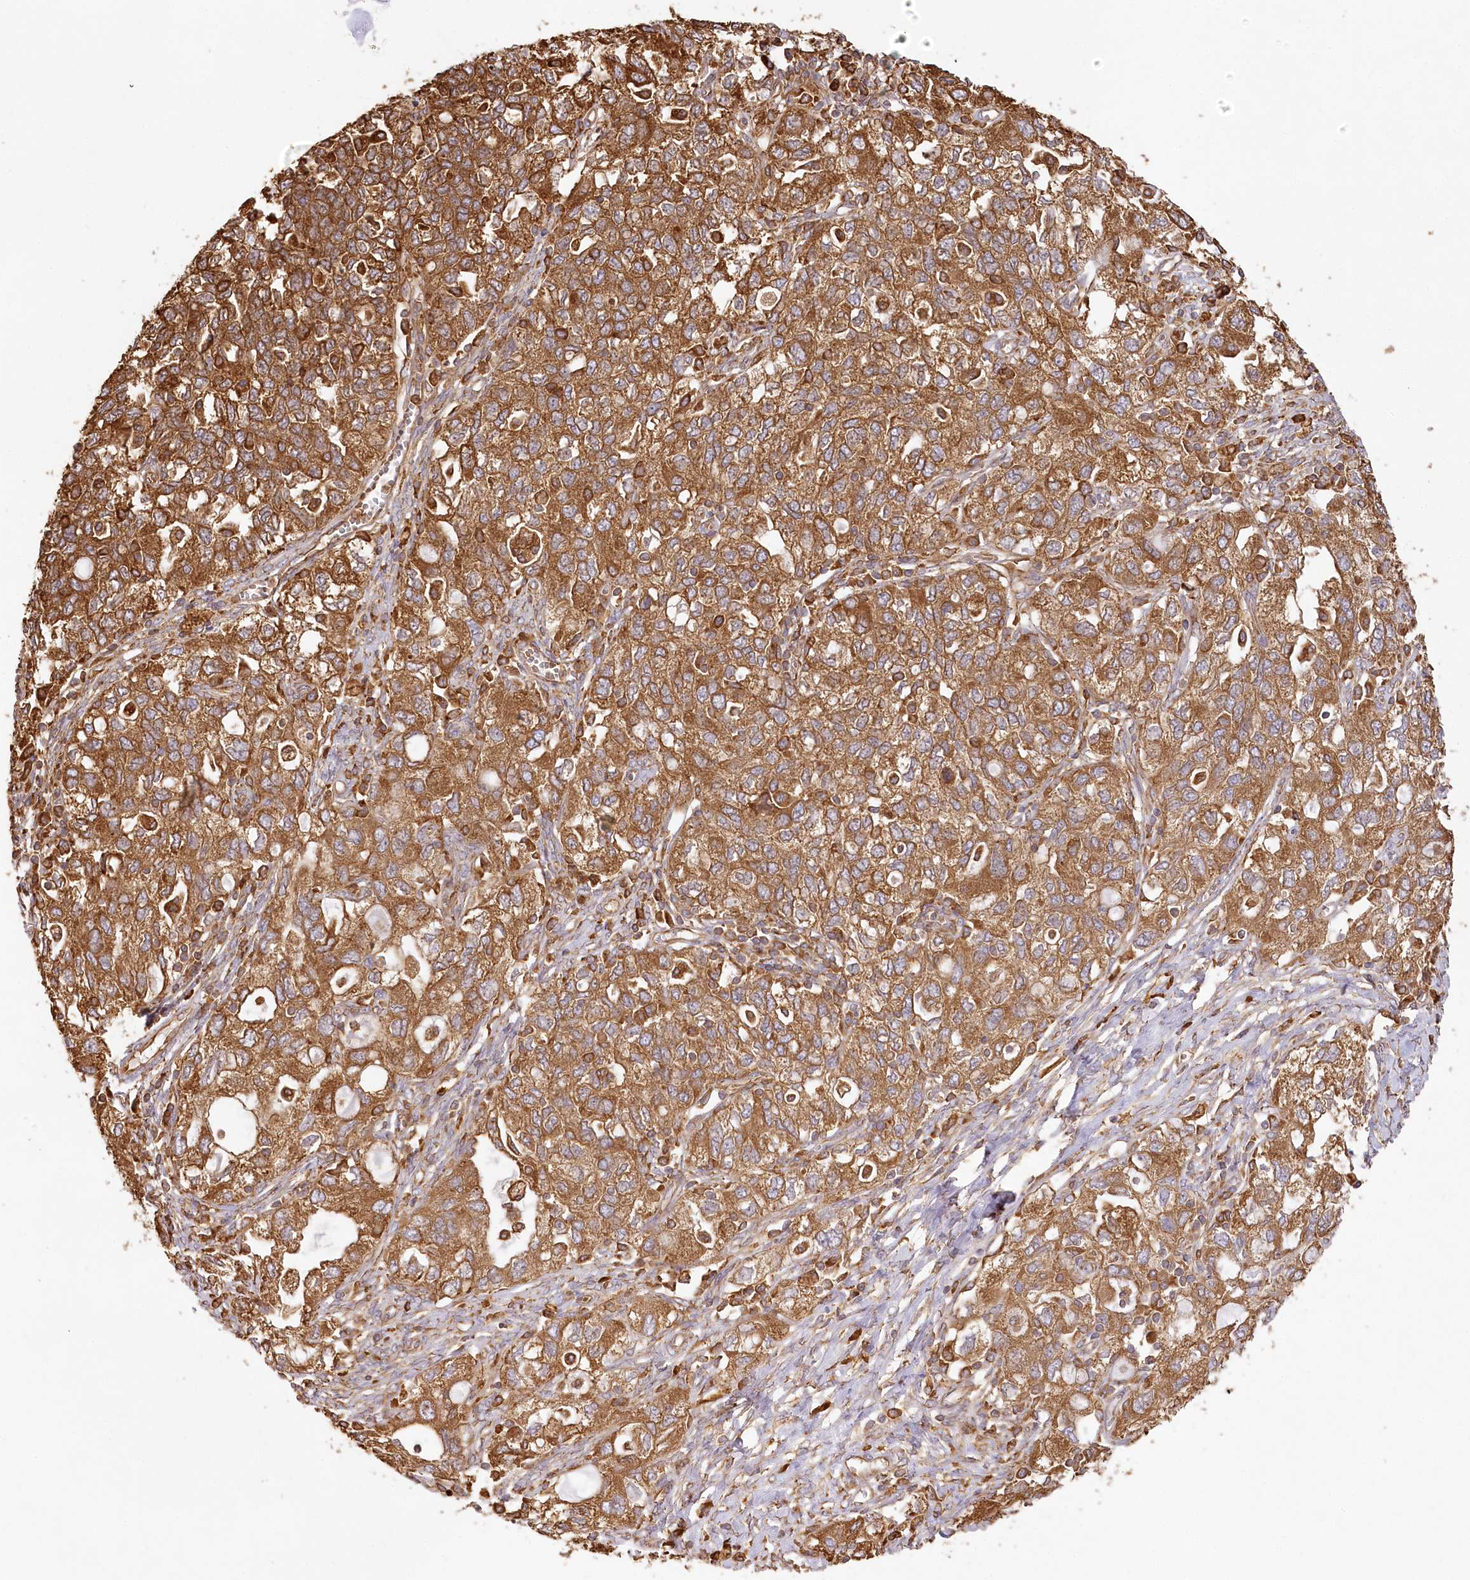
{"staining": {"intensity": "strong", "quantity": ">75%", "location": "cytoplasmic/membranous"}, "tissue": "ovarian cancer", "cell_type": "Tumor cells", "image_type": "cancer", "snomed": [{"axis": "morphology", "description": "Carcinoma, NOS"}, {"axis": "morphology", "description": "Cystadenocarcinoma, serous, NOS"}, {"axis": "topography", "description": "Ovary"}], "caption": "Immunohistochemical staining of human serous cystadenocarcinoma (ovarian) demonstrates high levels of strong cytoplasmic/membranous protein staining in approximately >75% of tumor cells.", "gene": "ACAP2", "patient": {"sex": "female", "age": 69}}